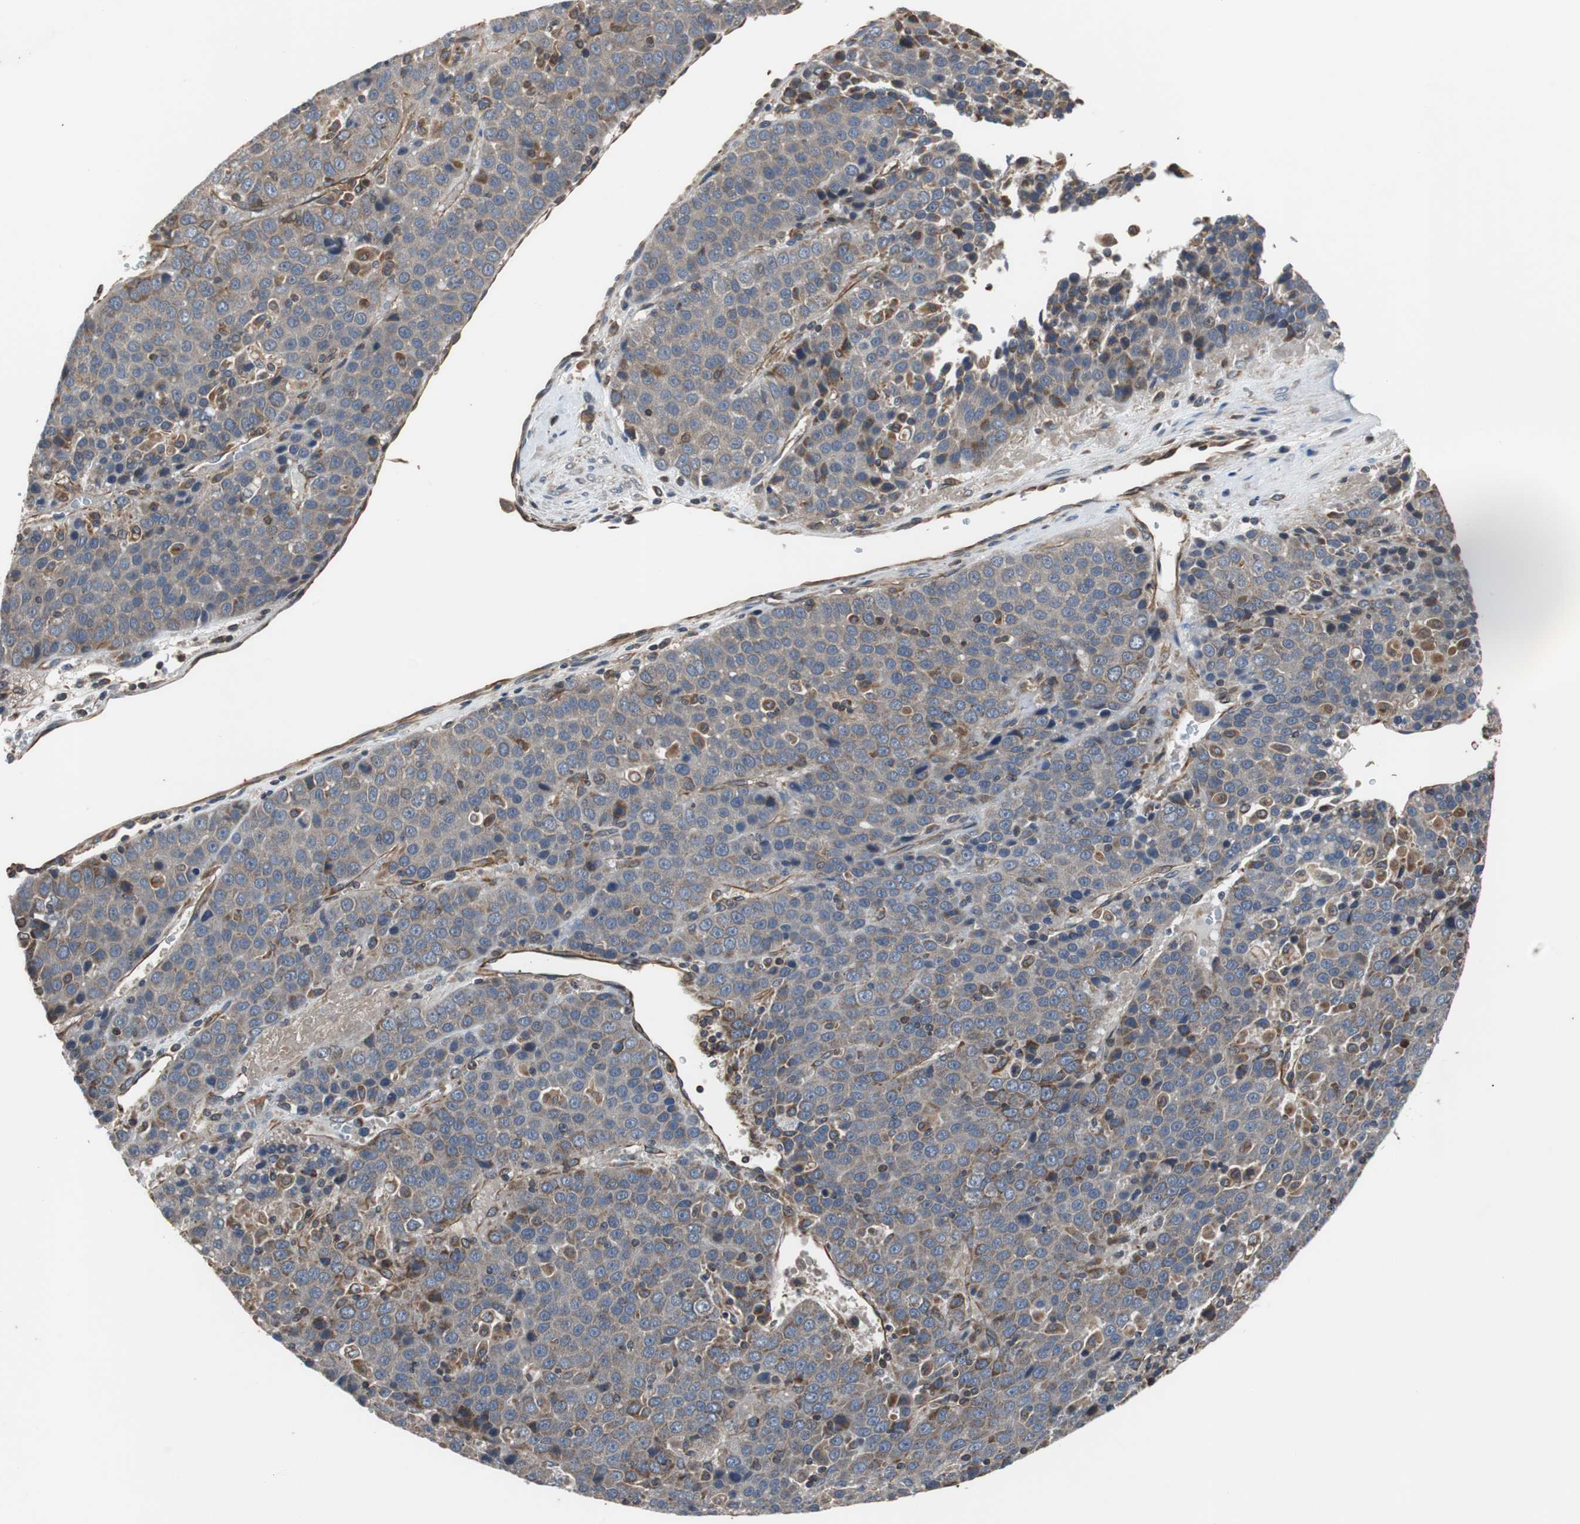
{"staining": {"intensity": "weak", "quantity": "<25%", "location": "cytoplasmic/membranous"}, "tissue": "liver cancer", "cell_type": "Tumor cells", "image_type": "cancer", "snomed": [{"axis": "morphology", "description": "Carcinoma, Hepatocellular, NOS"}, {"axis": "topography", "description": "Liver"}], "caption": "IHC micrograph of human hepatocellular carcinoma (liver) stained for a protein (brown), which exhibits no positivity in tumor cells.", "gene": "ACTR3", "patient": {"sex": "female", "age": 53}}